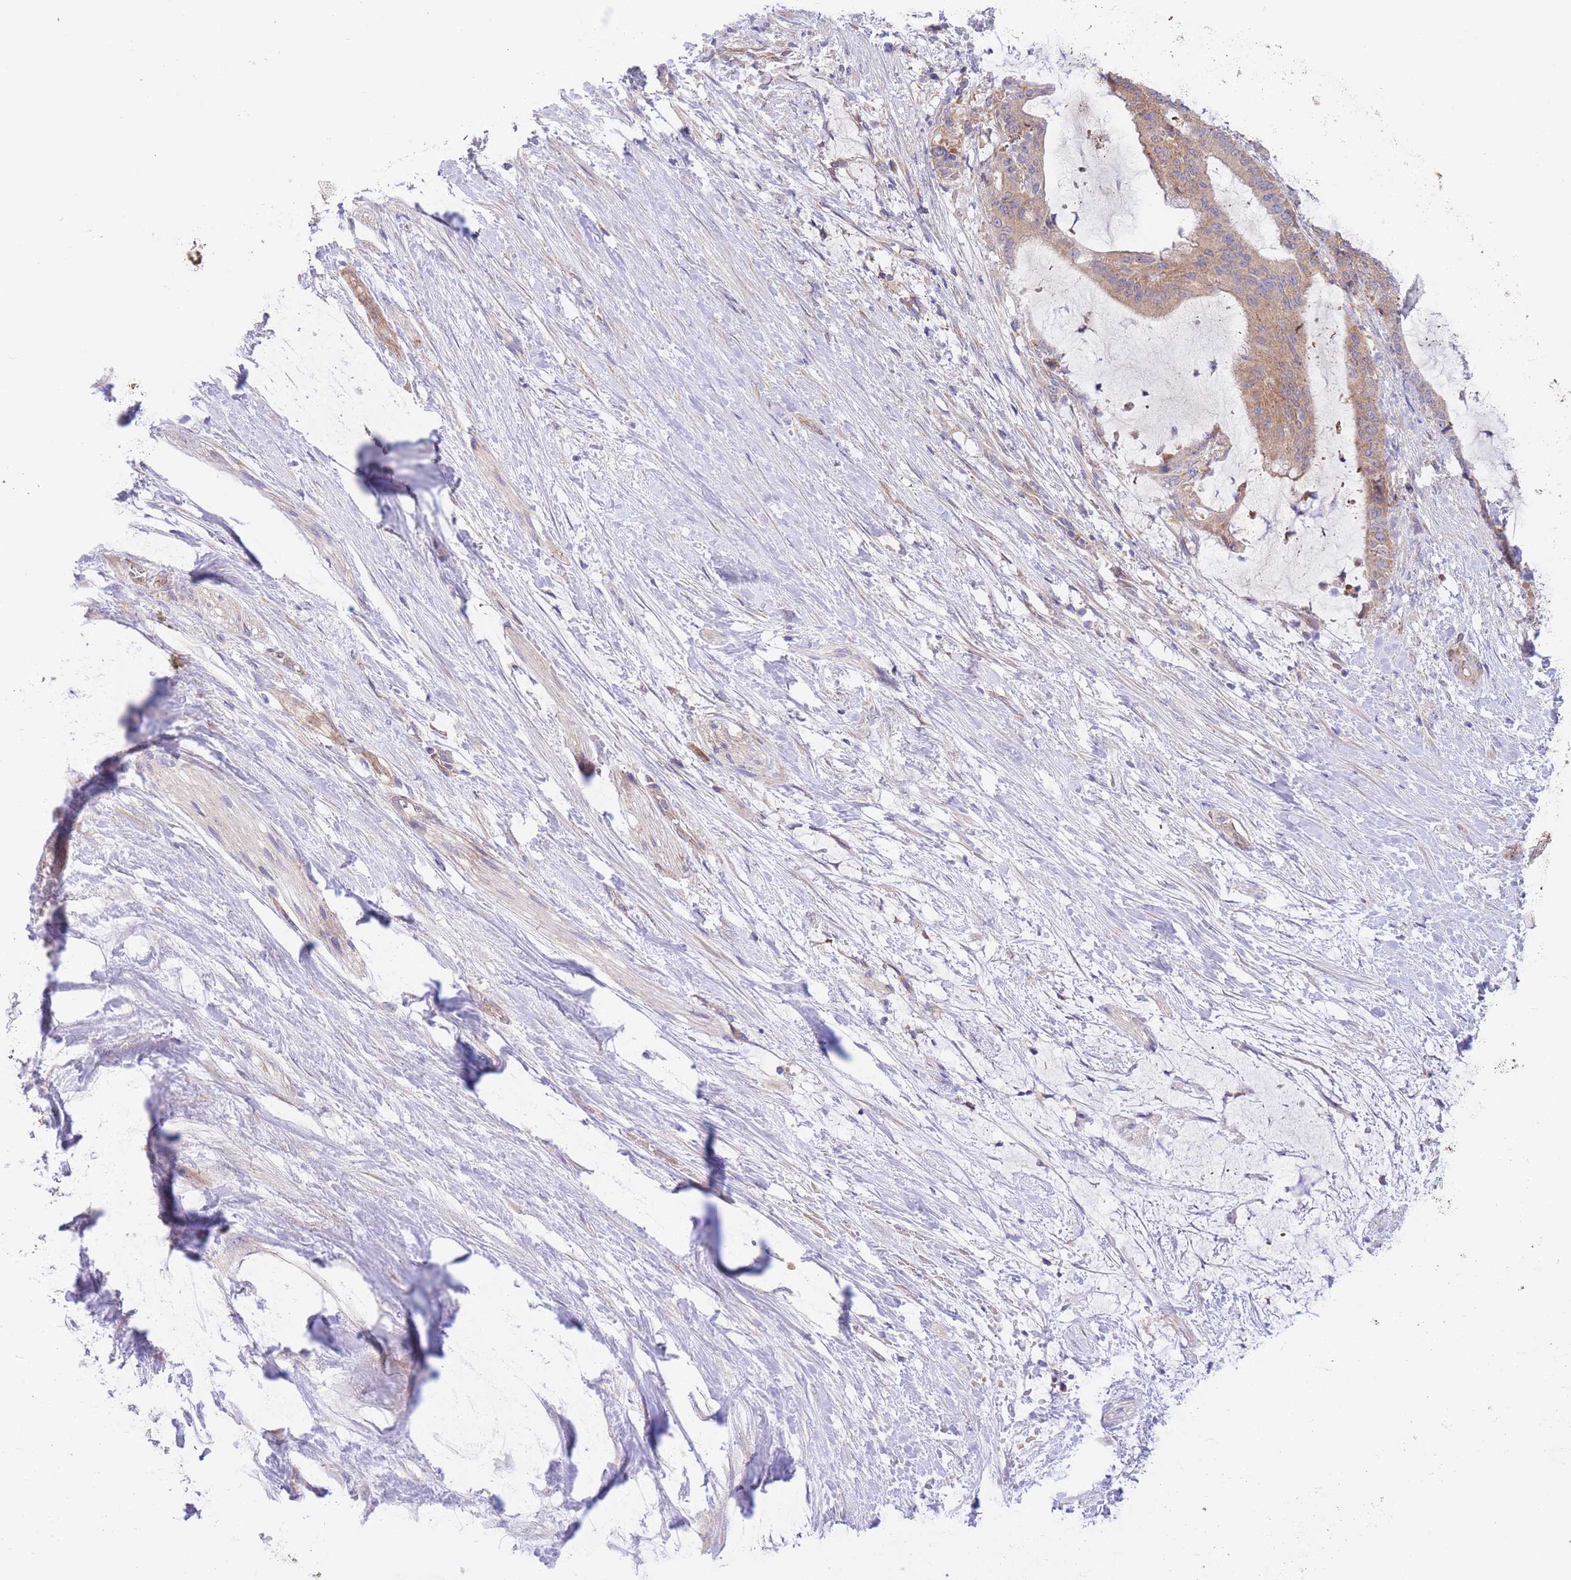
{"staining": {"intensity": "weak", "quantity": ">75%", "location": "cytoplasmic/membranous"}, "tissue": "liver cancer", "cell_type": "Tumor cells", "image_type": "cancer", "snomed": [{"axis": "morphology", "description": "Normal tissue, NOS"}, {"axis": "morphology", "description": "Cholangiocarcinoma"}, {"axis": "topography", "description": "Liver"}, {"axis": "topography", "description": "Peripheral nerve tissue"}], "caption": "DAB (3,3'-diaminobenzidine) immunohistochemical staining of human liver cholangiocarcinoma demonstrates weak cytoplasmic/membranous protein expression in approximately >75% of tumor cells. (brown staining indicates protein expression, while blue staining denotes nuclei).", "gene": "CHAC1", "patient": {"sex": "female", "age": 73}}